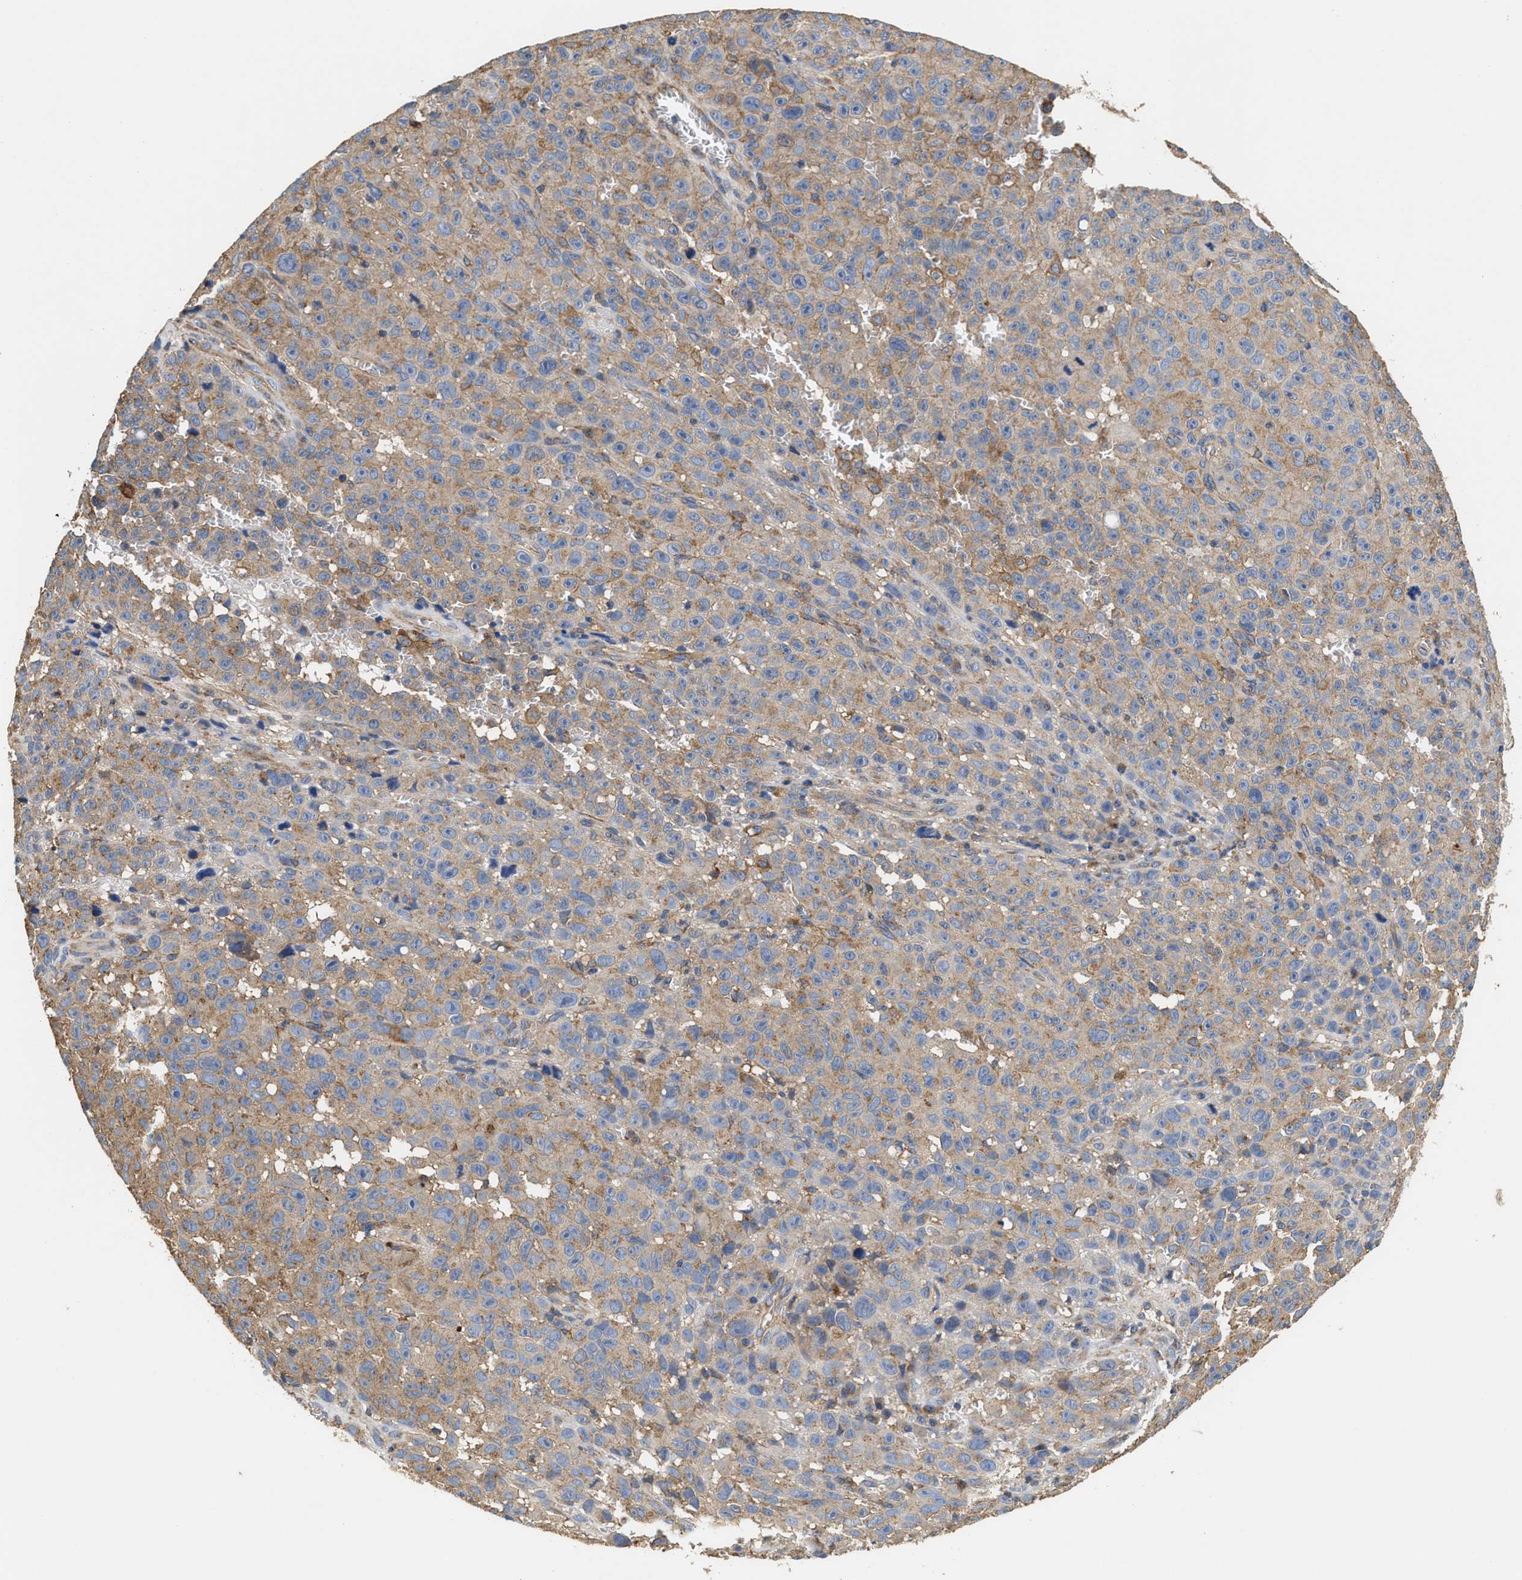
{"staining": {"intensity": "weak", "quantity": ">75%", "location": "cytoplasmic/membranous"}, "tissue": "melanoma", "cell_type": "Tumor cells", "image_type": "cancer", "snomed": [{"axis": "morphology", "description": "Malignant melanoma, NOS"}, {"axis": "topography", "description": "Skin"}], "caption": "Protein expression analysis of melanoma shows weak cytoplasmic/membranous staining in about >75% of tumor cells.", "gene": "KLB", "patient": {"sex": "female", "age": 82}}